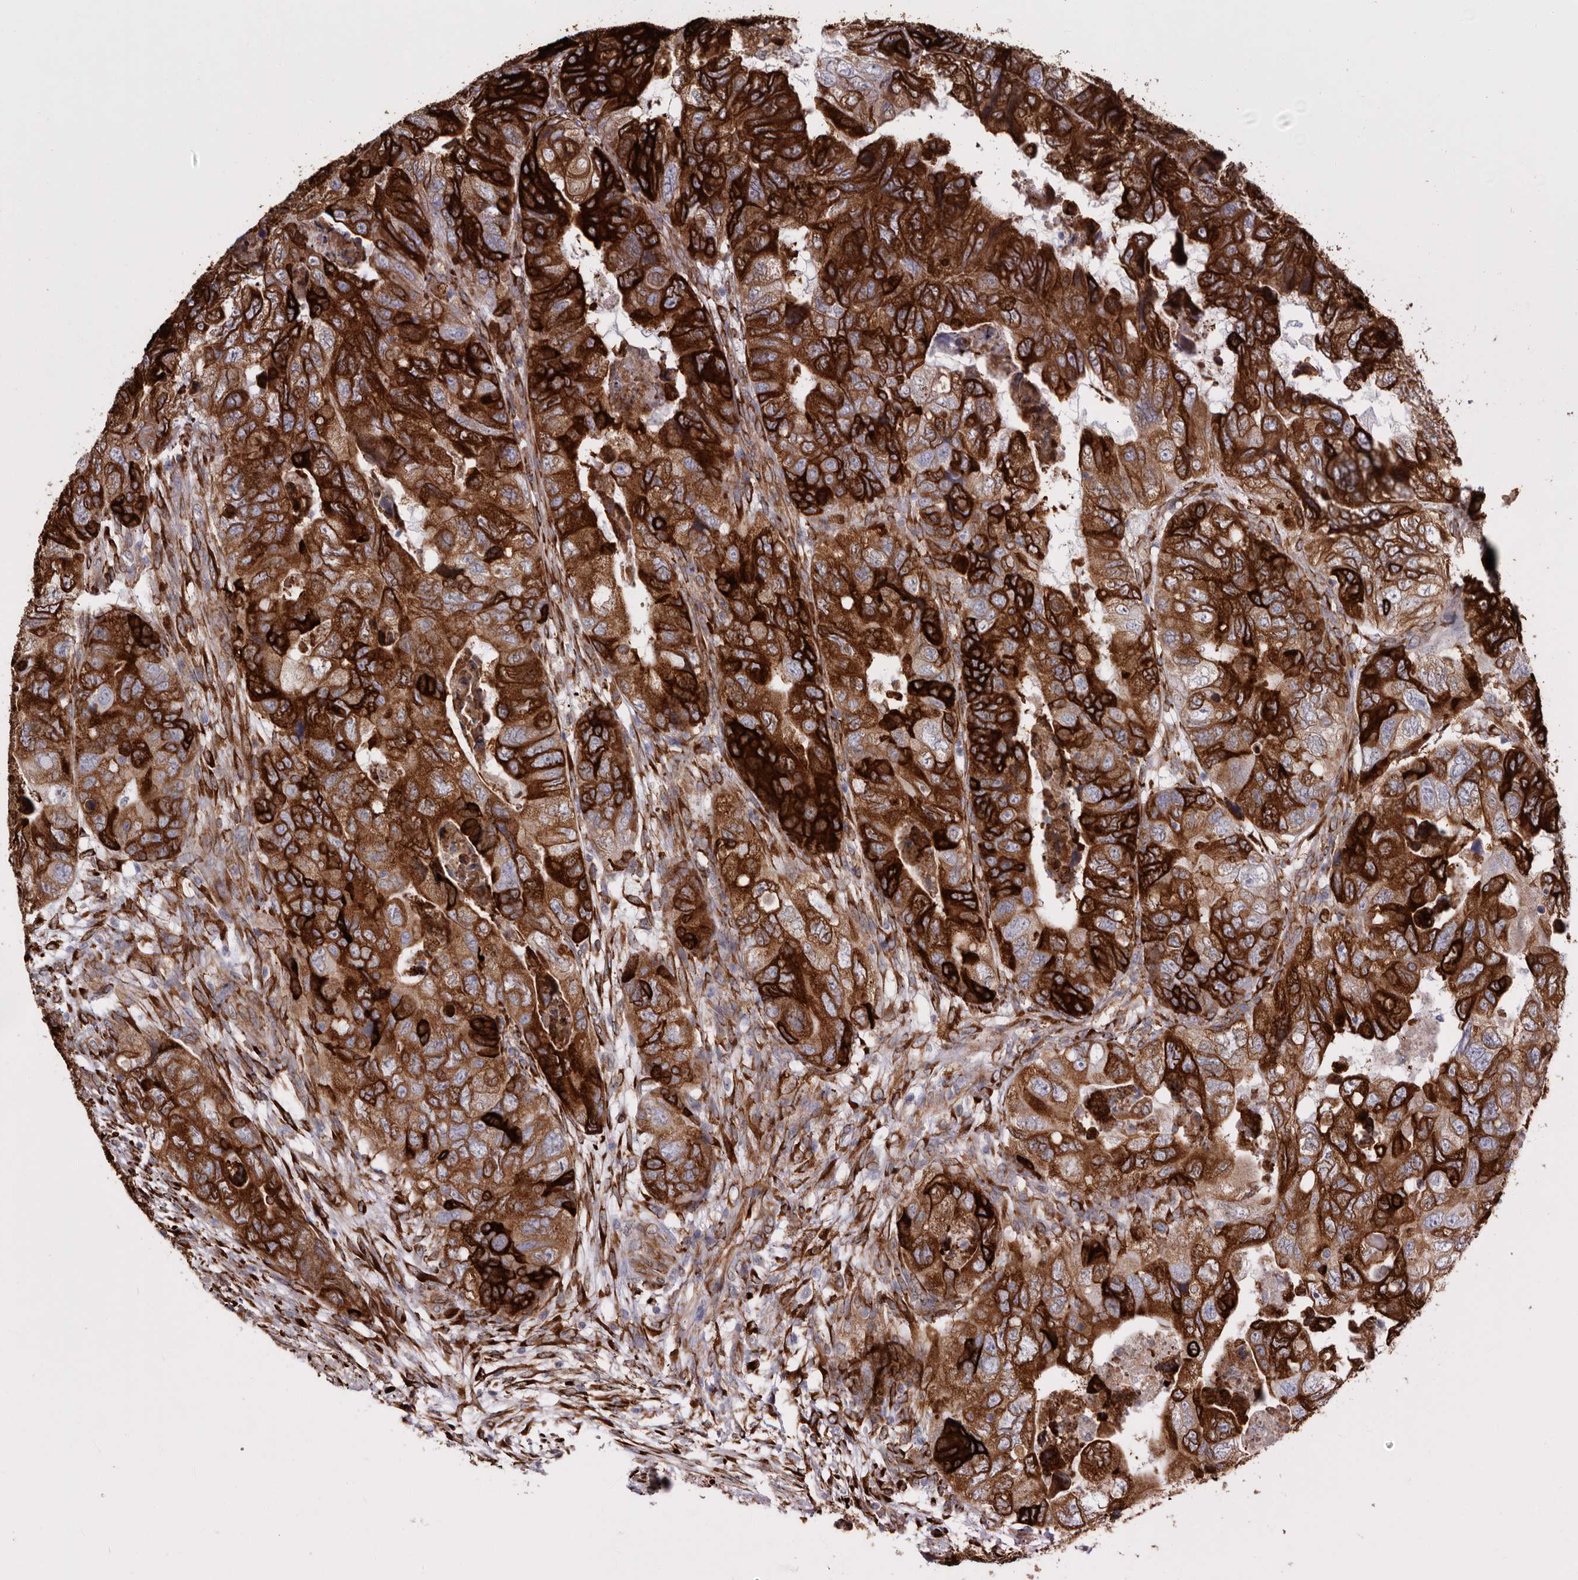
{"staining": {"intensity": "strong", "quantity": ">75%", "location": "cytoplasmic/membranous"}, "tissue": "colorectal cancer", "cell_type": "Tumor cells", "image_type": "cancer", "snomed": [{"axis": "morphology", "description": "Adenocarcinoma, NOS"}, {"axis": "topography", "description": "Rectum"}], "caption": "The histopathology image reveals immunohistochemical staining of colorectal adenocarcinoma. There is strong cytoplasmic/membranous staining is seen in about >75% of tumor cells. (DAB (3,3'-diaminobenzidine) IHC with brightfield microscopy, high magnification).", "gene": "SEMA3E", "patient": {"sex": "male", "age": 63}}